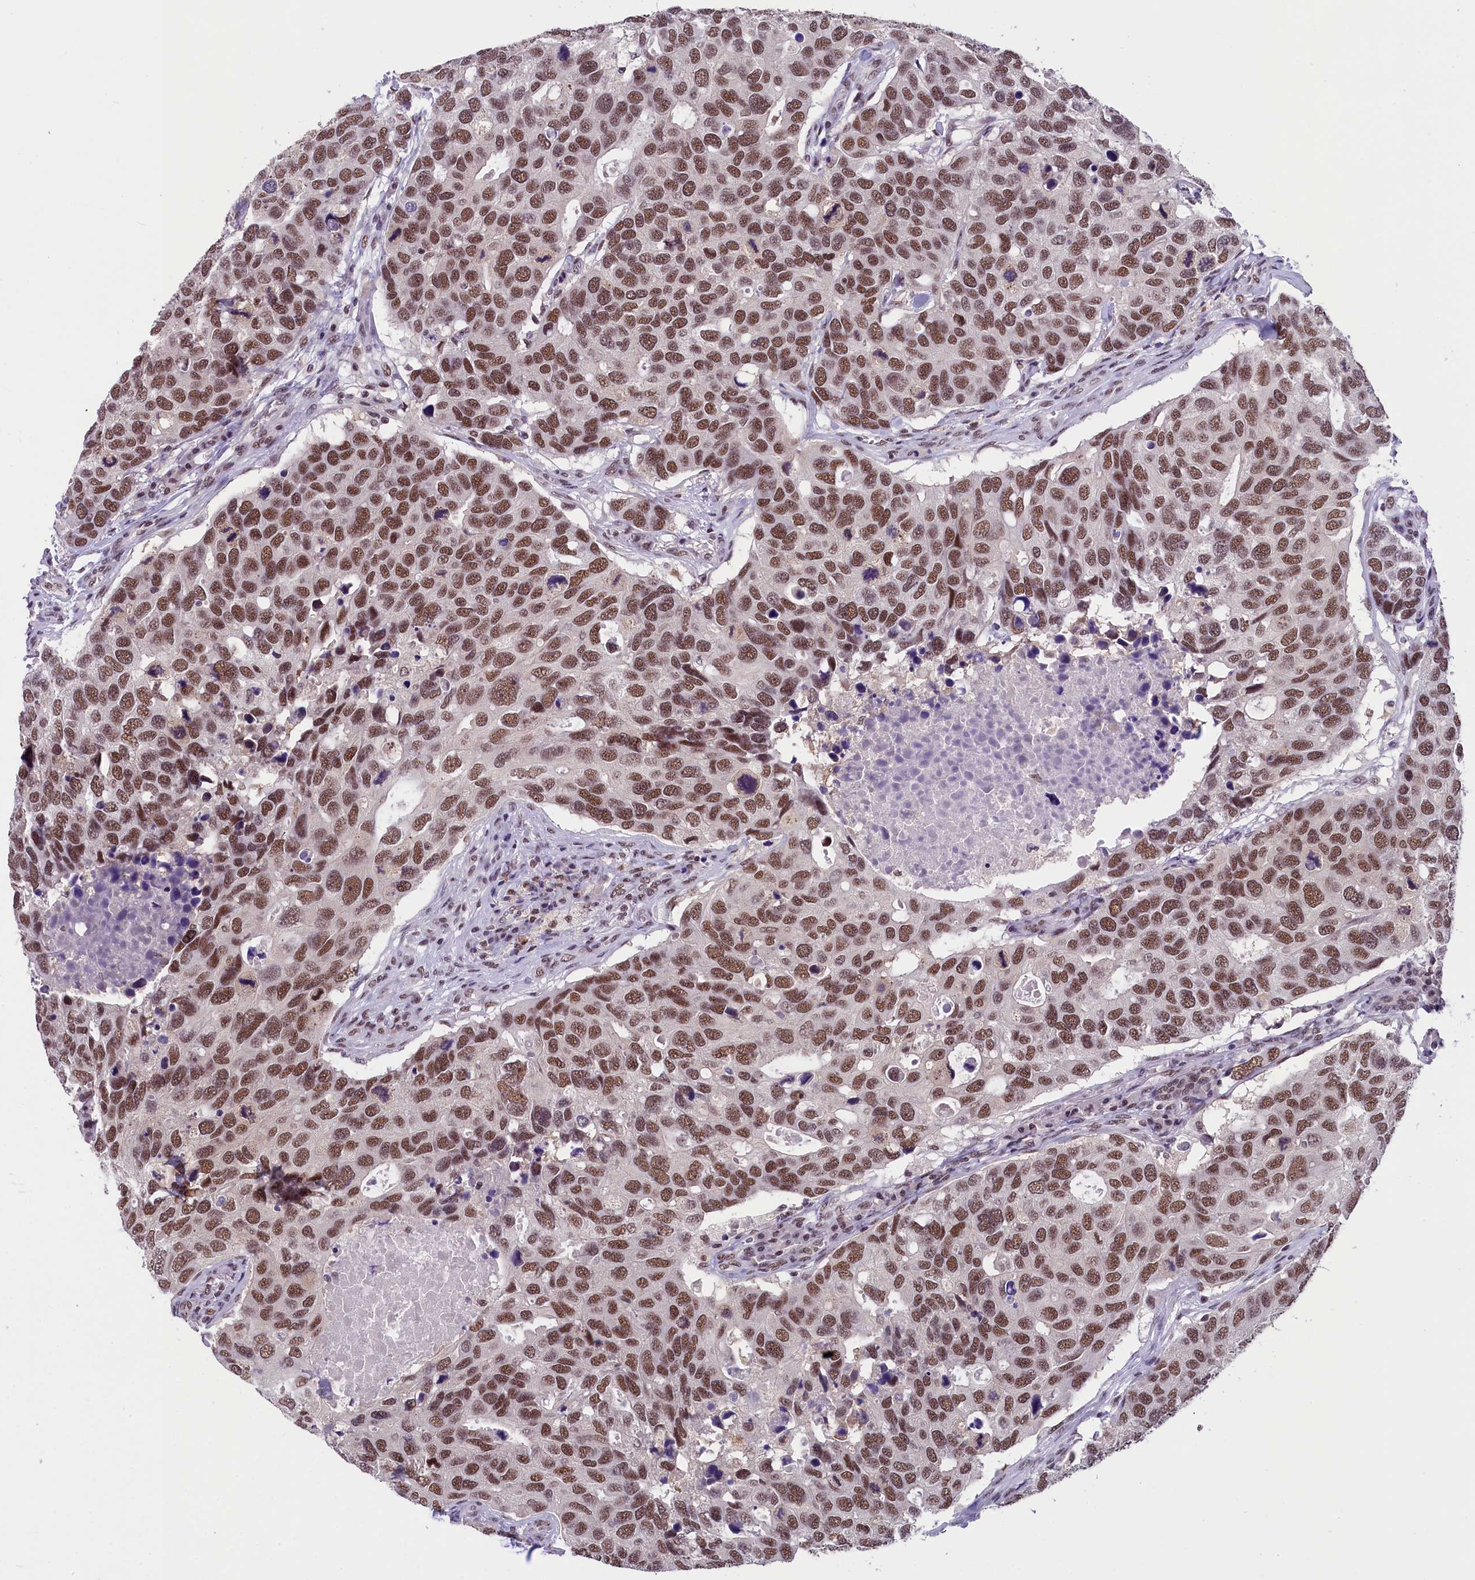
{"staining": {"intensity": "moderate", "quantity": ">75%", "location": "nuclear"}, "tissue": "breast cancer", "cell_type": "Tumor cells", "image_type": "cancer", "snomed": [{"axis": "morphology", "description": "Duct carcinoma"}, {"axis": "topography", "description": "Breast"}], "caption": "Moderate nuclear protein expression is identified in approximately >75% of tumor cells in breast intraductal carcinoma. (IHC, brightfield microscopy, high magnification).", "gene": "ZC3H4", "patient": {"sex": "female", "age": 83}}